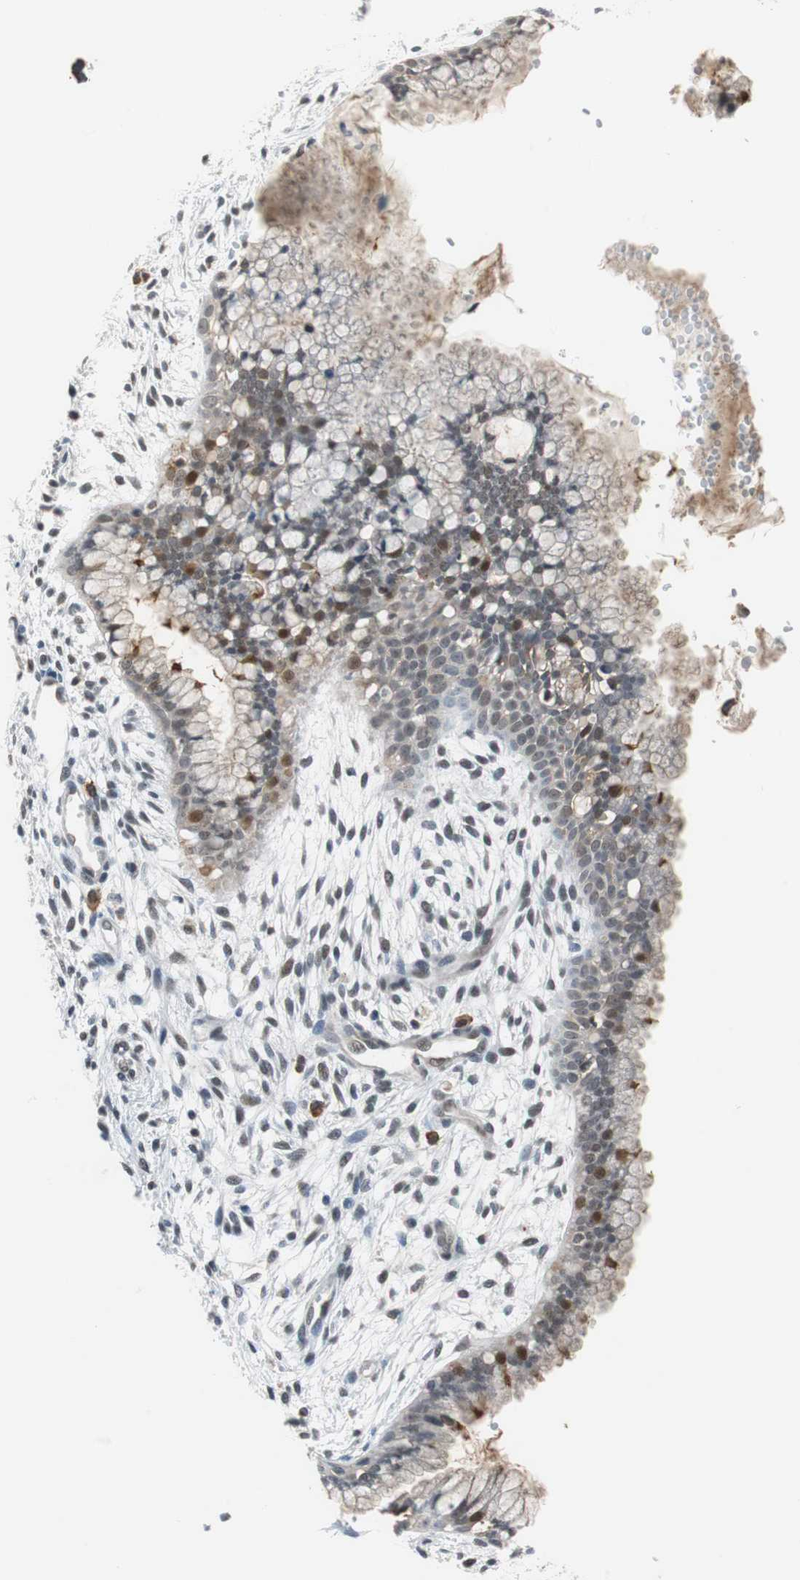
{"staining": {"intensity": "moderate", "quantity": "25%-75%", "location": "cytoplasmic/membranous,nuclear"}, "tissue": "cervix", "cell_type": "Glandular cells", "image_type": "normal", "snomed": [{"axis": "morphology", "description": "Normal tissue, NOS"}, {"axis": "topography", "description": "Cervix"}], "caption": "Immunohistochemistry (DAB (3,3'-diaminobenzidine)) staining of unremarkable cervix demonstrates moderate cytoplasmic/membranous,nuclear protein positivity in about 25%-75% of glandular cells. Using DAB (3,3'-diaminobenzidine) (brown) and hematoxylin (blue) stains, captured at high magnification using brightfield microscopy.", "gene": "SIRT1", "patient": {"sex": "female", "age": 39}}